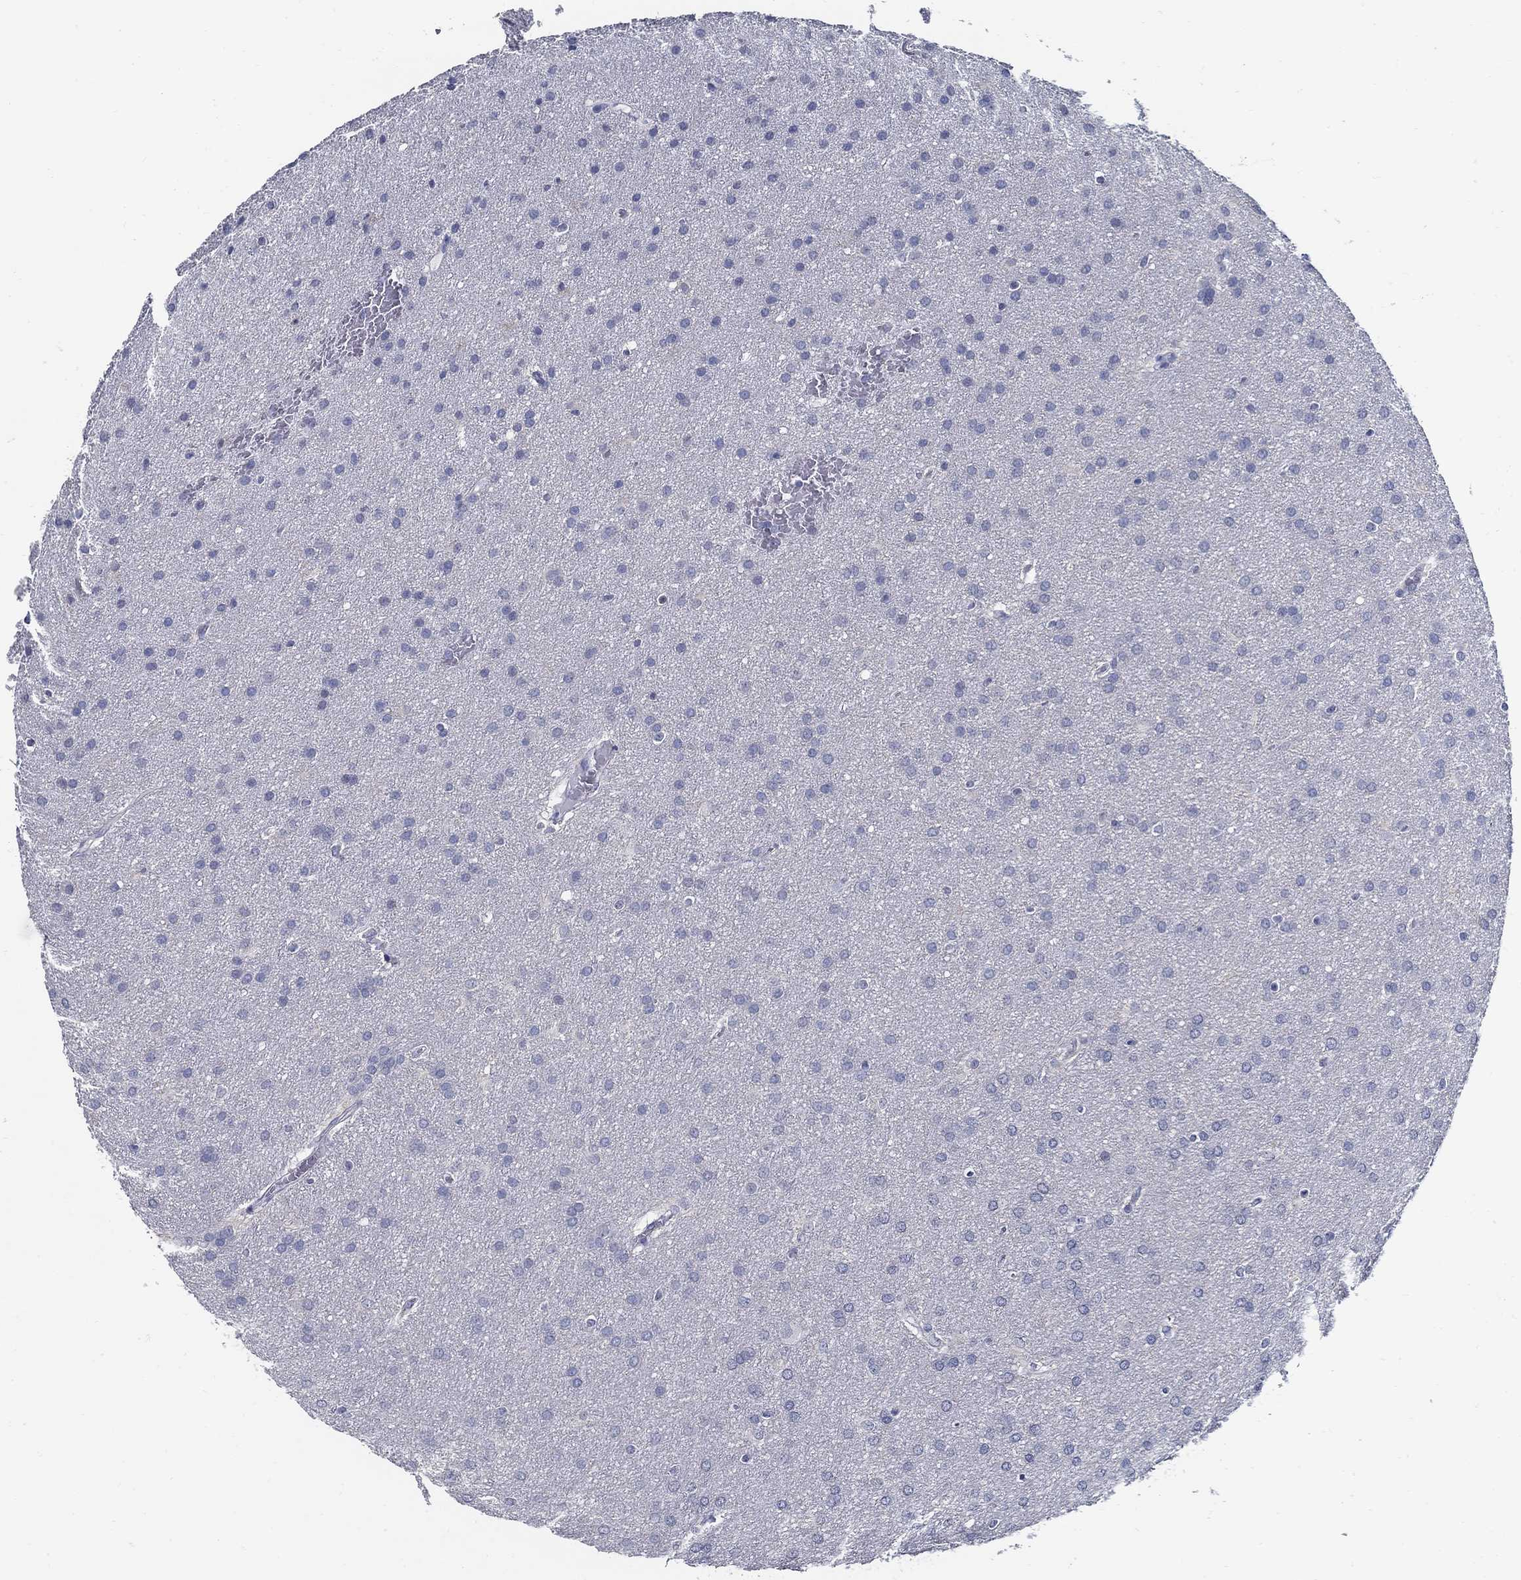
{"staining": {"intensity": "negative", "quantity": "none", "location": "none"}, "tissue": "glioma", "cell_type": "Tumor cells", "image_type": "cancer", "snomed": [{"axis": "morphology", "description": "Glioma, malignant, Low grade"}, {"axis": "topography", "description": "Brain"}], "caption": "The image shows no staining of tumor cells in glioma.", "gene": "USP29", "patient": {"sex": "female", "age": 32}}